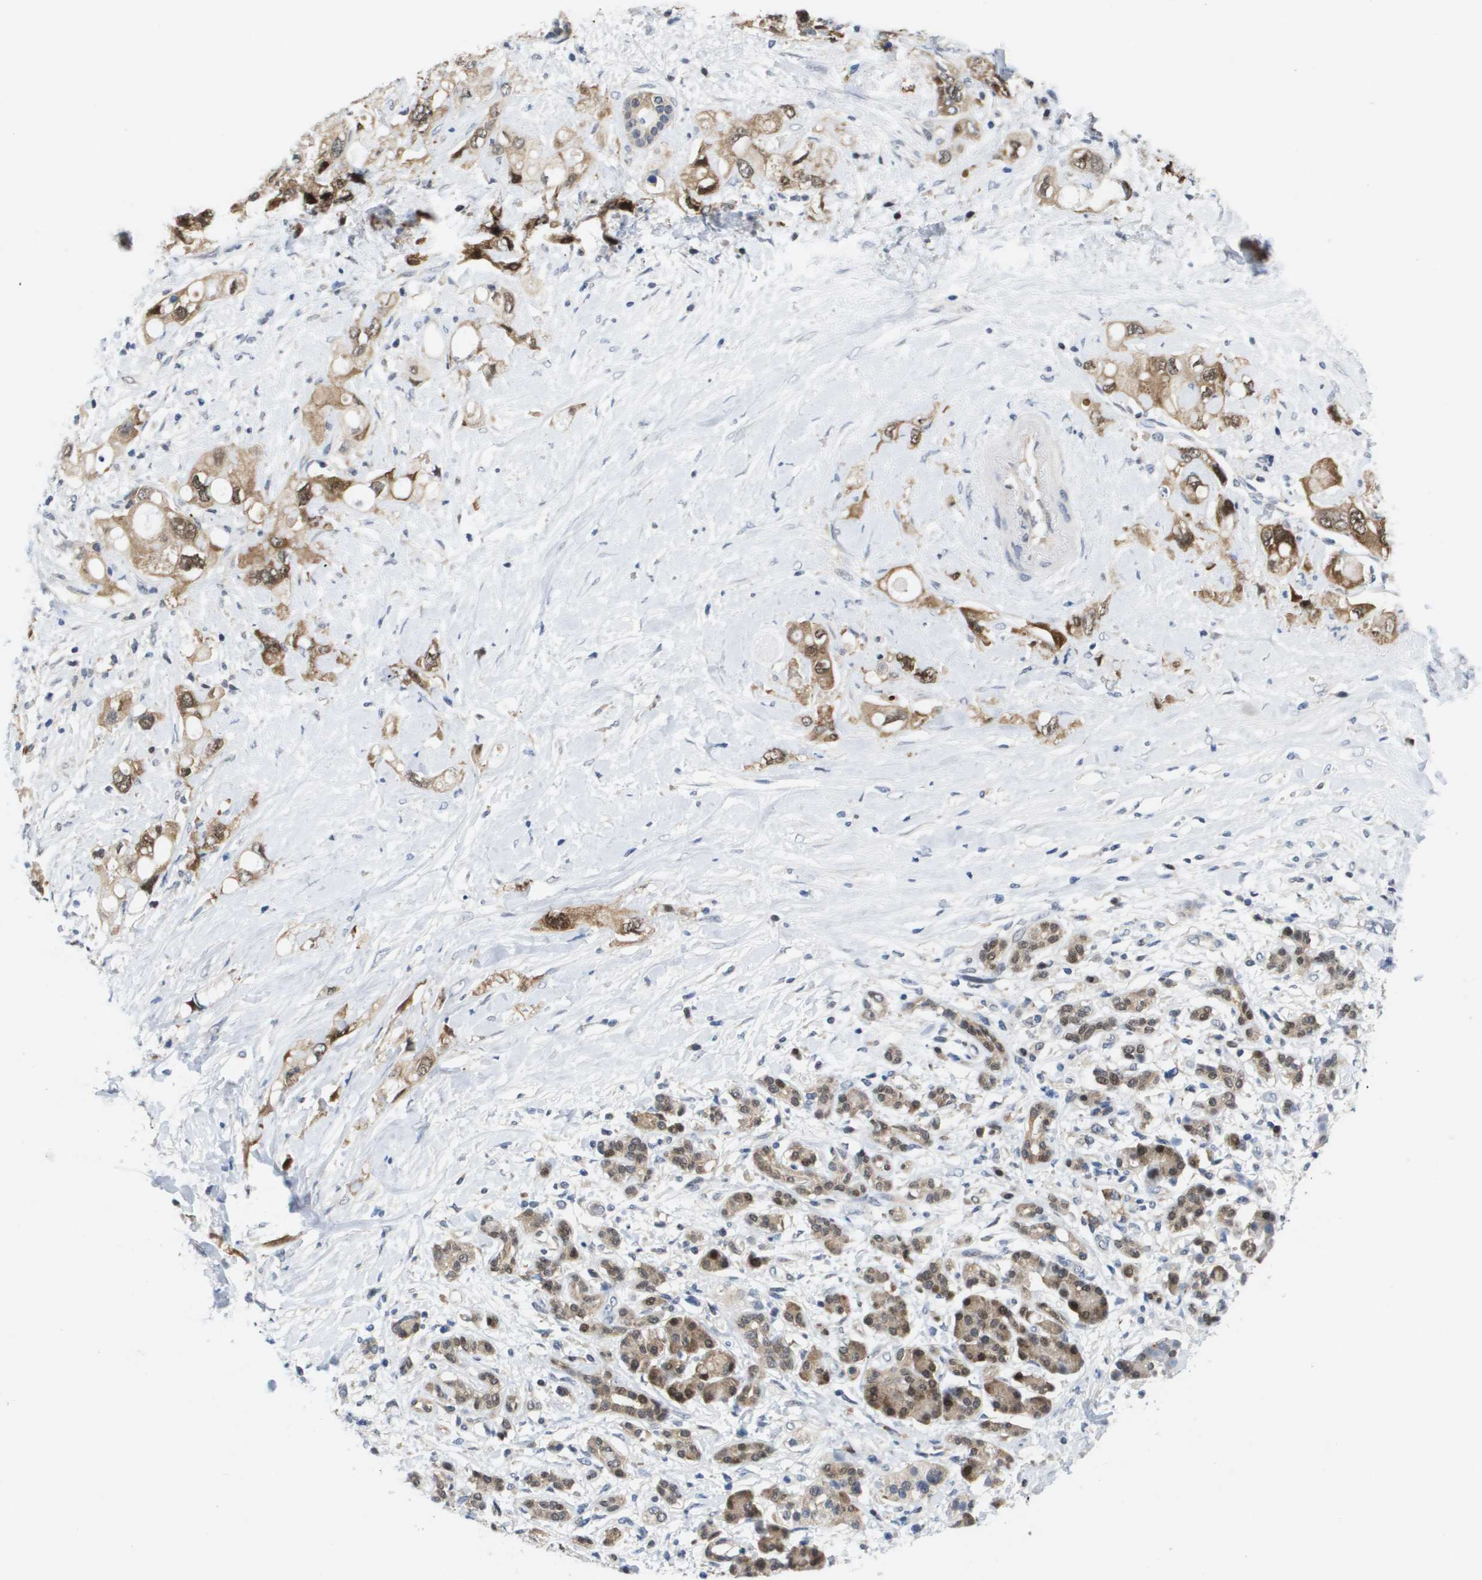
{"staining": {"intensity": "moderate", "quantity": ">75%", "location": "cytoplasmic/membranous"}, "tissue": "pancreatic cancer", "cell_type": "Tumor cells", "image_type": "cancer", "snomed": [{"axis": "morphology", "description": "Adenocarcinoma, NOS"}, {"axis": "topography", "description": "Pancreas"}], "caption": "An immunohistochemistry image of neoplastic tissue is shown. Protein staining in brown shows moderate cytoplasmic/membranous positivity in pancreatic adenocarcinoma within tumor cells. (DAB IHC, brown staining for protein, blue staining for nuclei).", "gene": "FKBP4", "patient": {"sex": "female", "age": 56}}